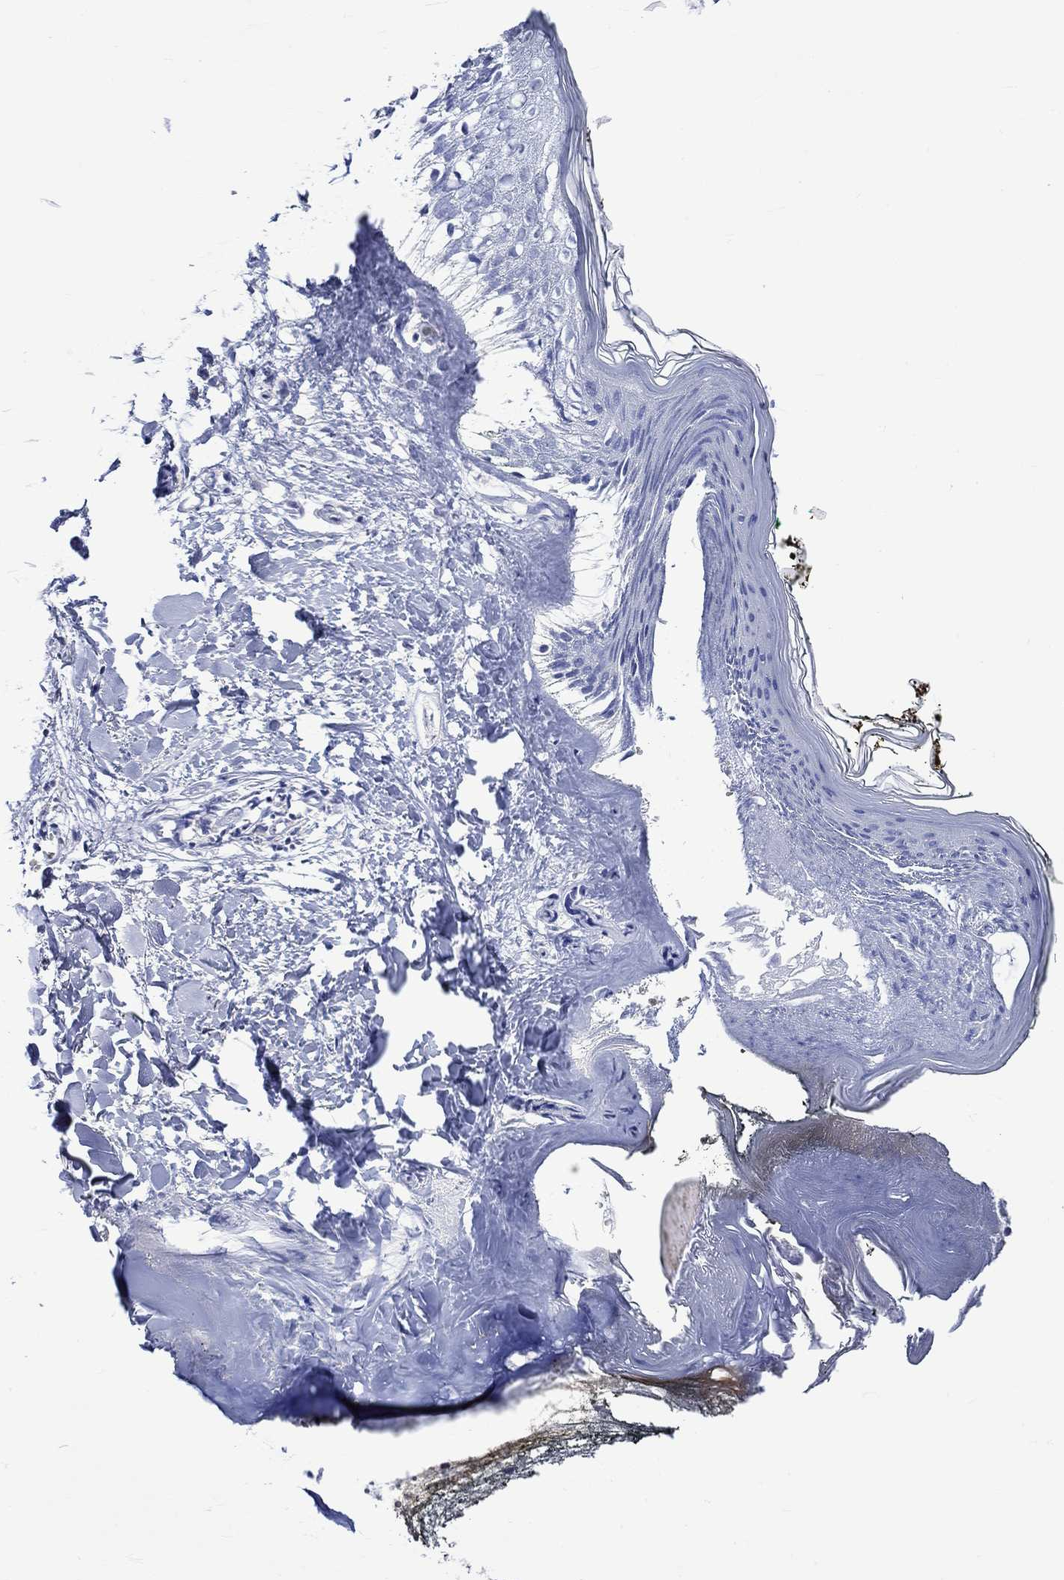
{"staining": {"intensity": "negative", "quantity": "none", "location": "none"}, "tissue": "skin", "cell_type": "Fibroblasts", "image_type": "normal", "snomed": [{"axis": "morphology", "description": "Normal tissue, NOS"}, {"axis": "topography", "description": "Skin"}], "caption": "High power microscopy histopathology image of an IHC image of unremarkable skin, revealing no significant positivity in fibroblasts.", "gene": "NRIP3", "patient": {"sex": "female", "age": 34}}